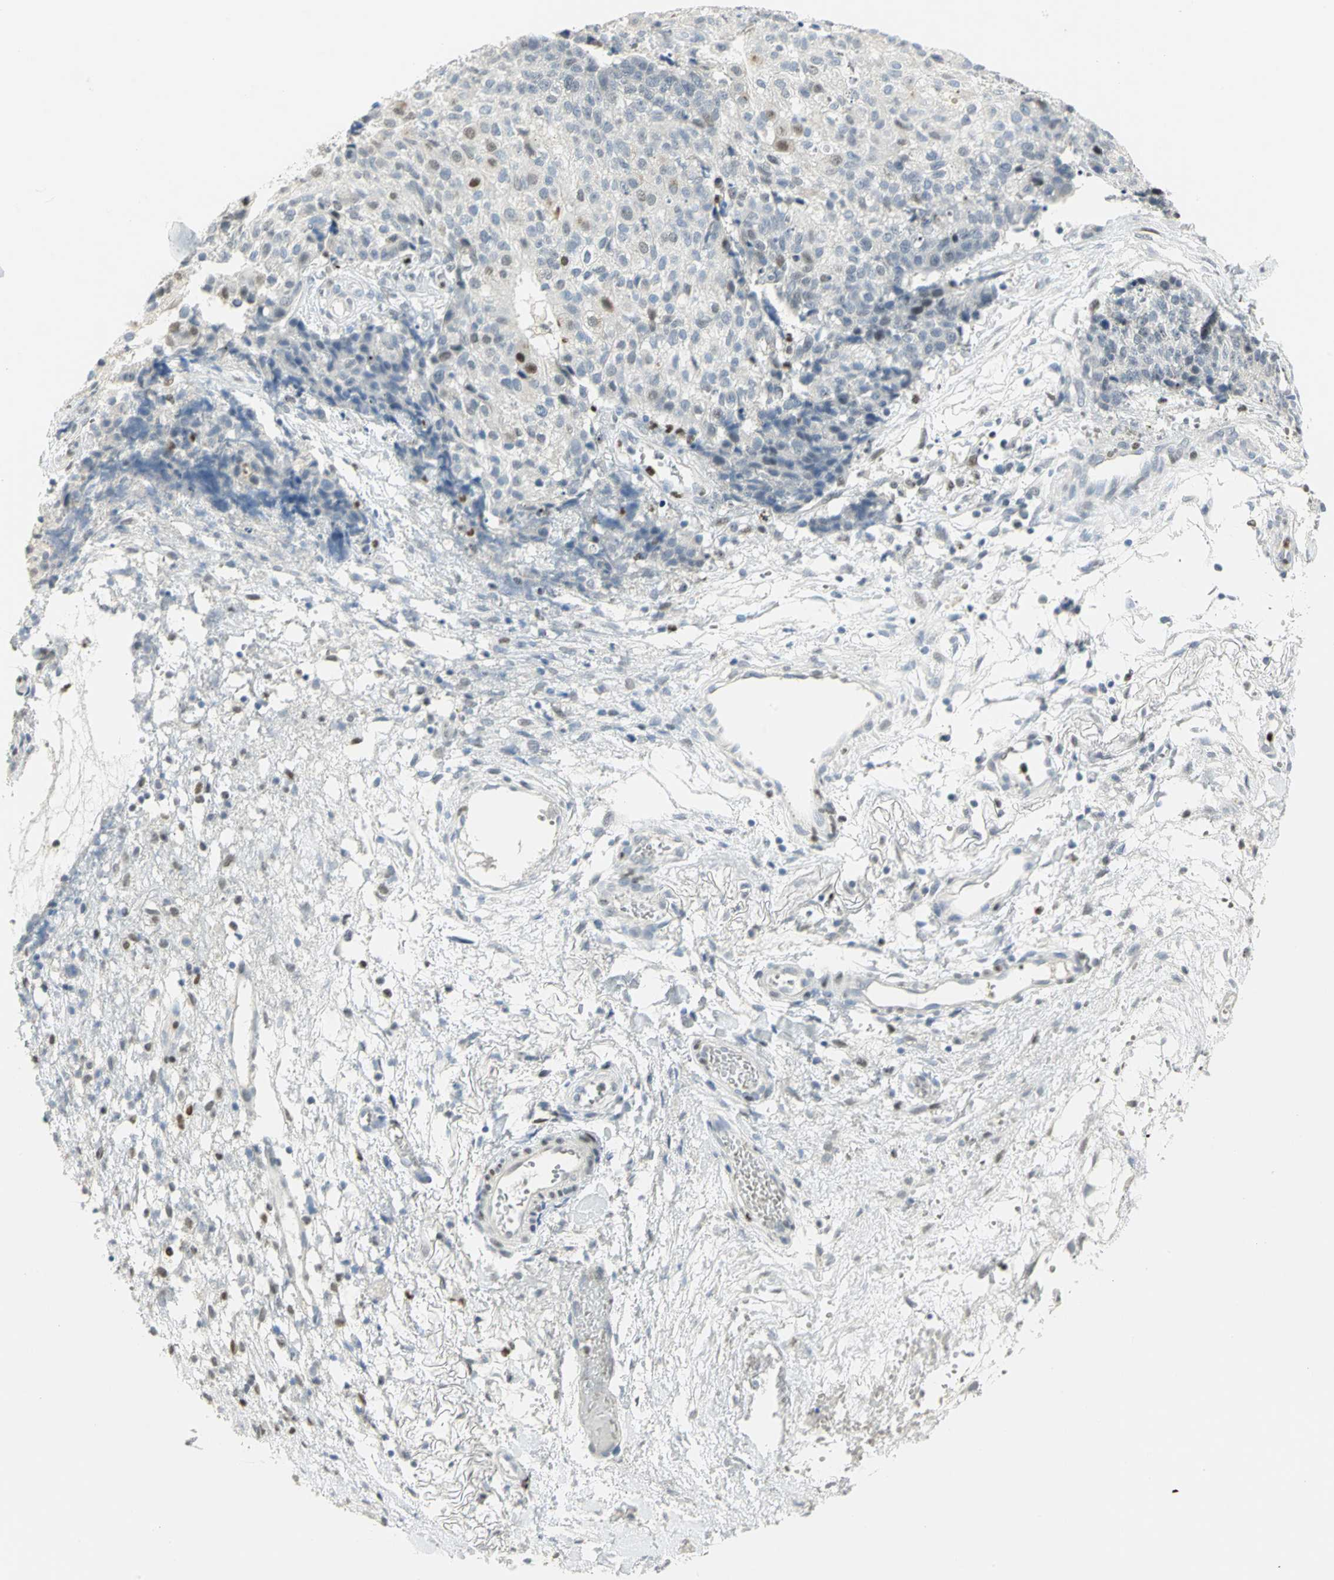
{"staining": {"intensity": "moderate", "quantity": "<25%", "location": "nuclear"}, "tissue": "ovarian cancer", "cell_type": "Tumor cells", "image_type": "cancer", "snomed": [{"axis": "morphology", "description": "Carcinoma, endometroid"}, {"axis": "topography", "description": "Ovary"}], "caption": "This is an image of immunohistochemistry (IHC) staining of endometroid carcinoma (ovarian), which shows moderate expression in the nuclear of tumor cells.", "gene": "BCL6", "patient": {"sex": "female", "age": 42}}